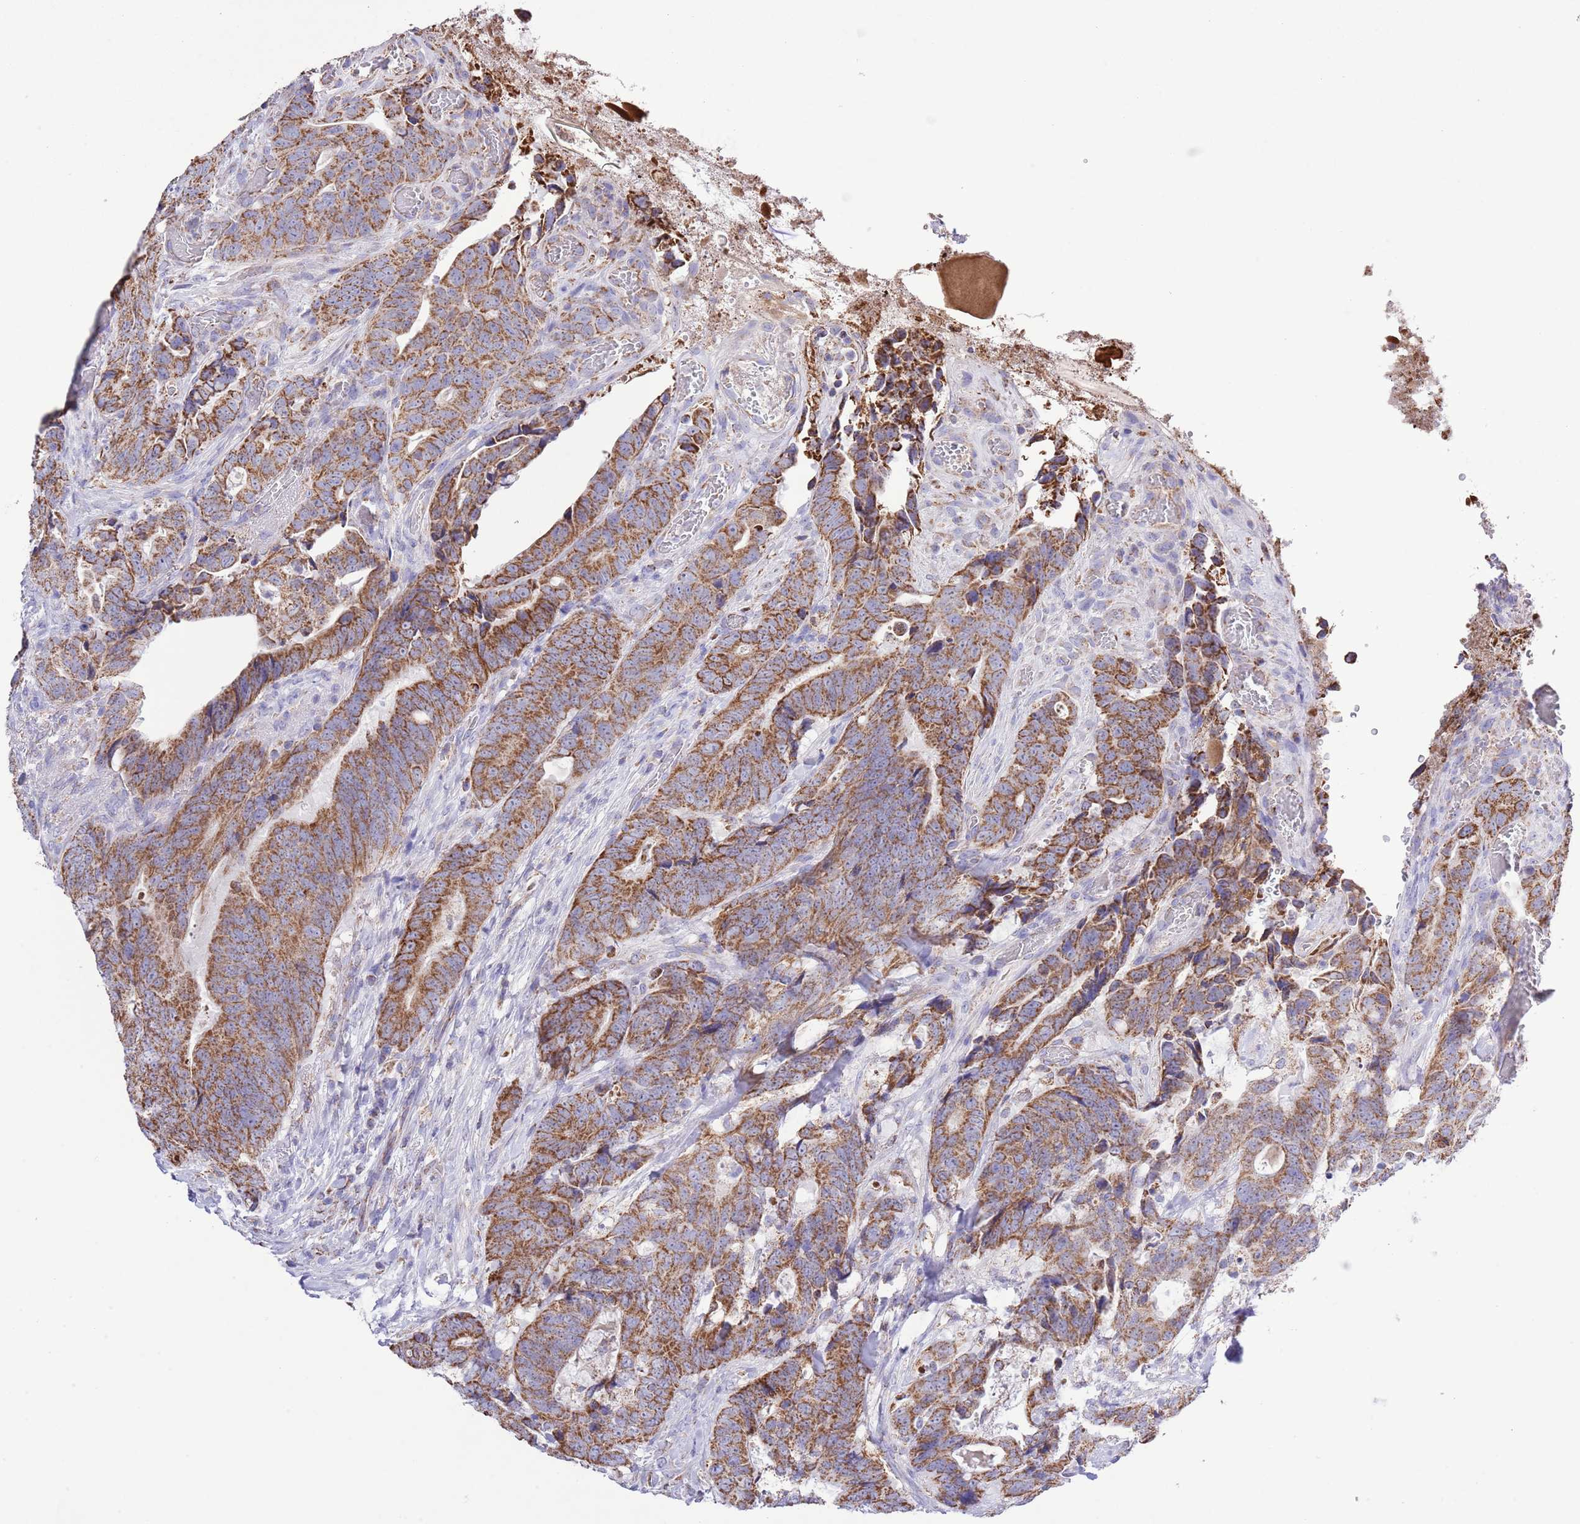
{"staining": {"intensity": "moderate", "quantity": ">75%", "location": "cytoplasmic/membranous"}, "tissue": "colorectal cancer", "cell_type": "Tumor cells", "image_type": "cancer", "snomed": [{"axis": "morphology", "description": "Adenocarcinoma, NOS"}, {"axis": "topography", "description": "Colon"}], "caption": "This is a histology image of IHC staining of colorectal cancer (adenocarcinoma), which shows moderate positivity in the cytoplasmic/membranous of tumor cells.", "gene": "TEKTIP1", "patient": {"sex": "female", "age": 82}}